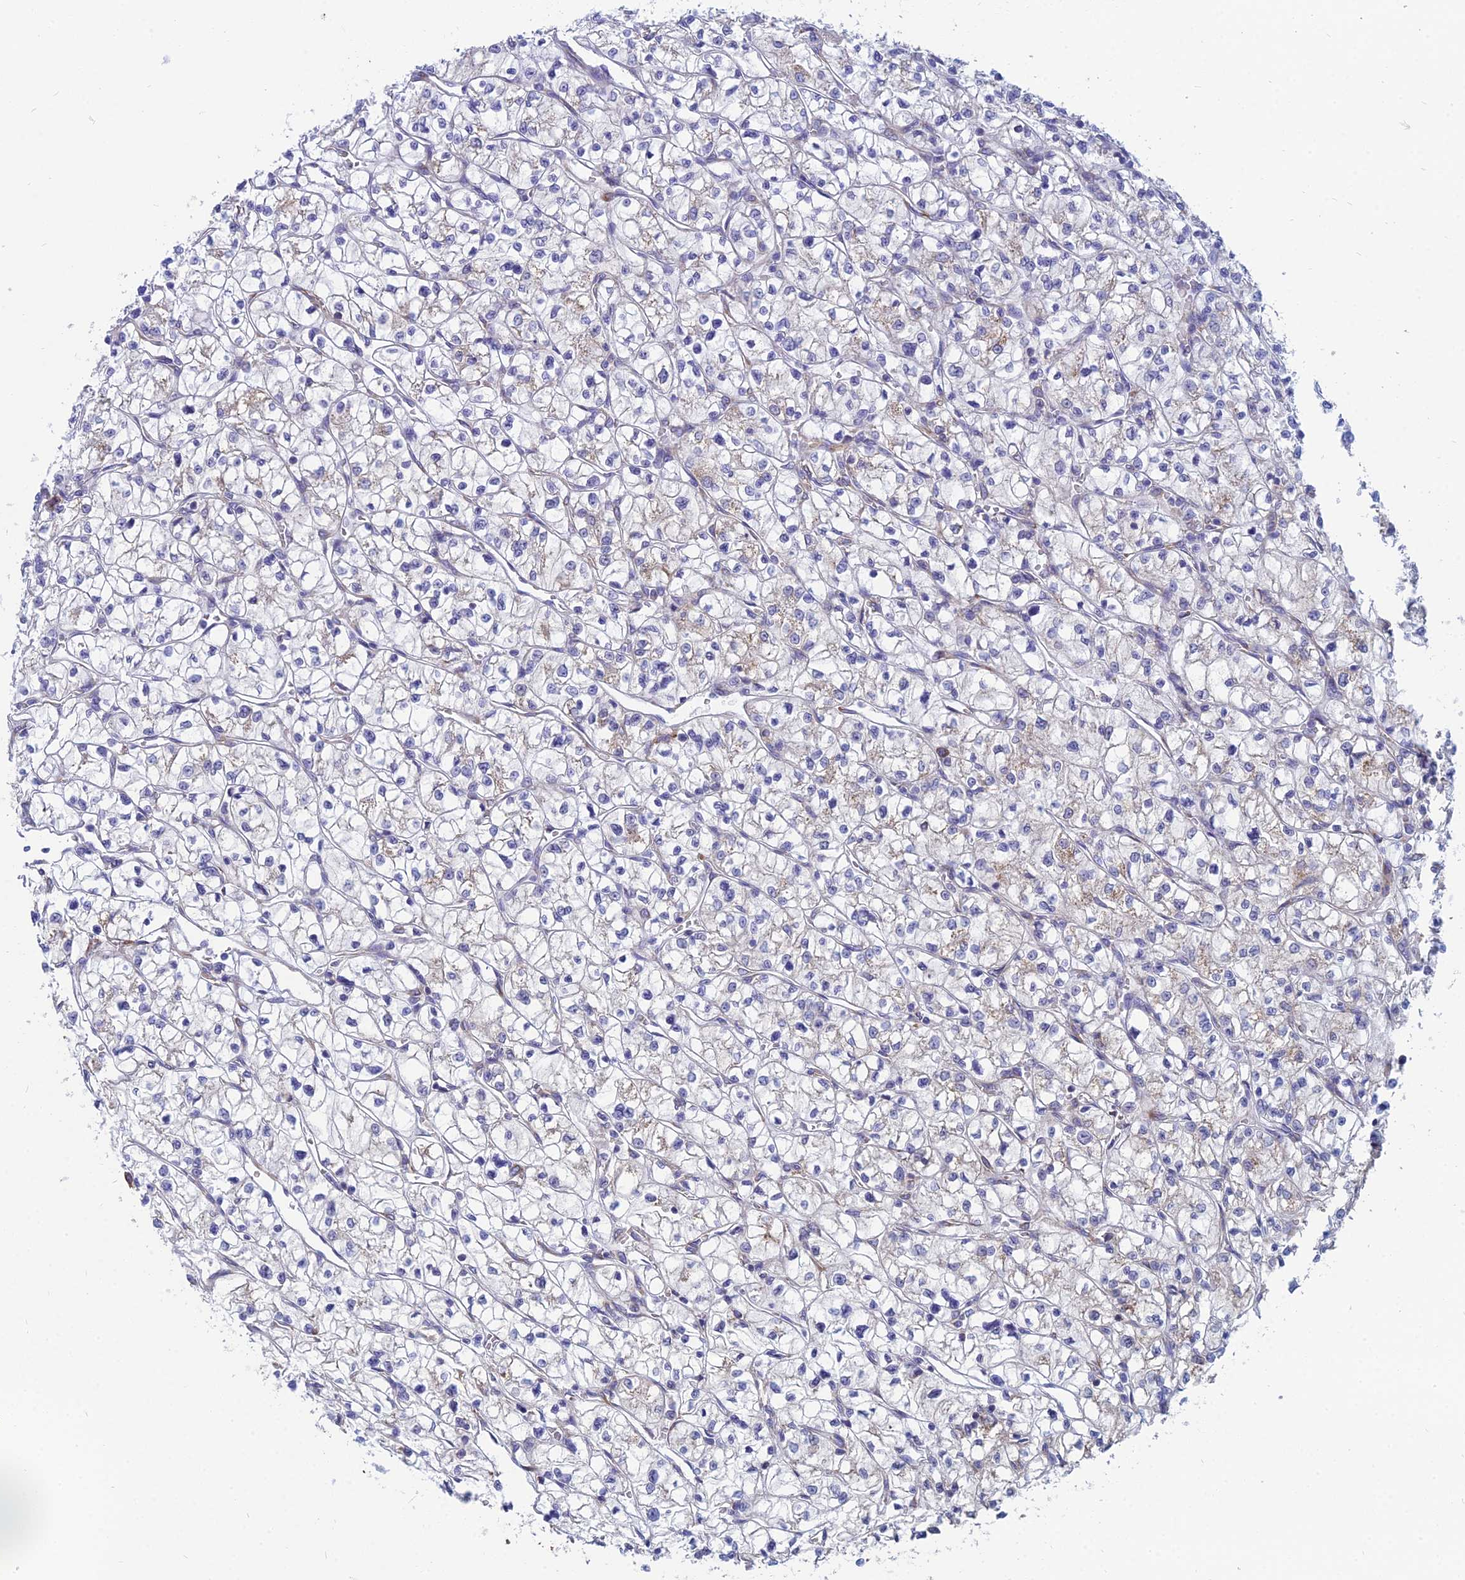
{"staining": {"intensity": "weak", "quantity": "<25%", "location": "cytoplasmic/membranous"}, "tissue": "renal cancer", "cell_type": "Tumor cells", "image_type": "cancer", "snomed": [{"axis": "morphology", "description": "Adenocarcinoma, NOS"}, {"axis": "topography", "description": "Kidney"}], "caption": "This micrograph is of adenocarcinoma (renal) stained with IHC to label a protein in brown with the nuclei are counter-stained blue. There is no positivity in tumor cells.", "gene": "TXLNA", "patient": {"sex": "female", "age": 64}}